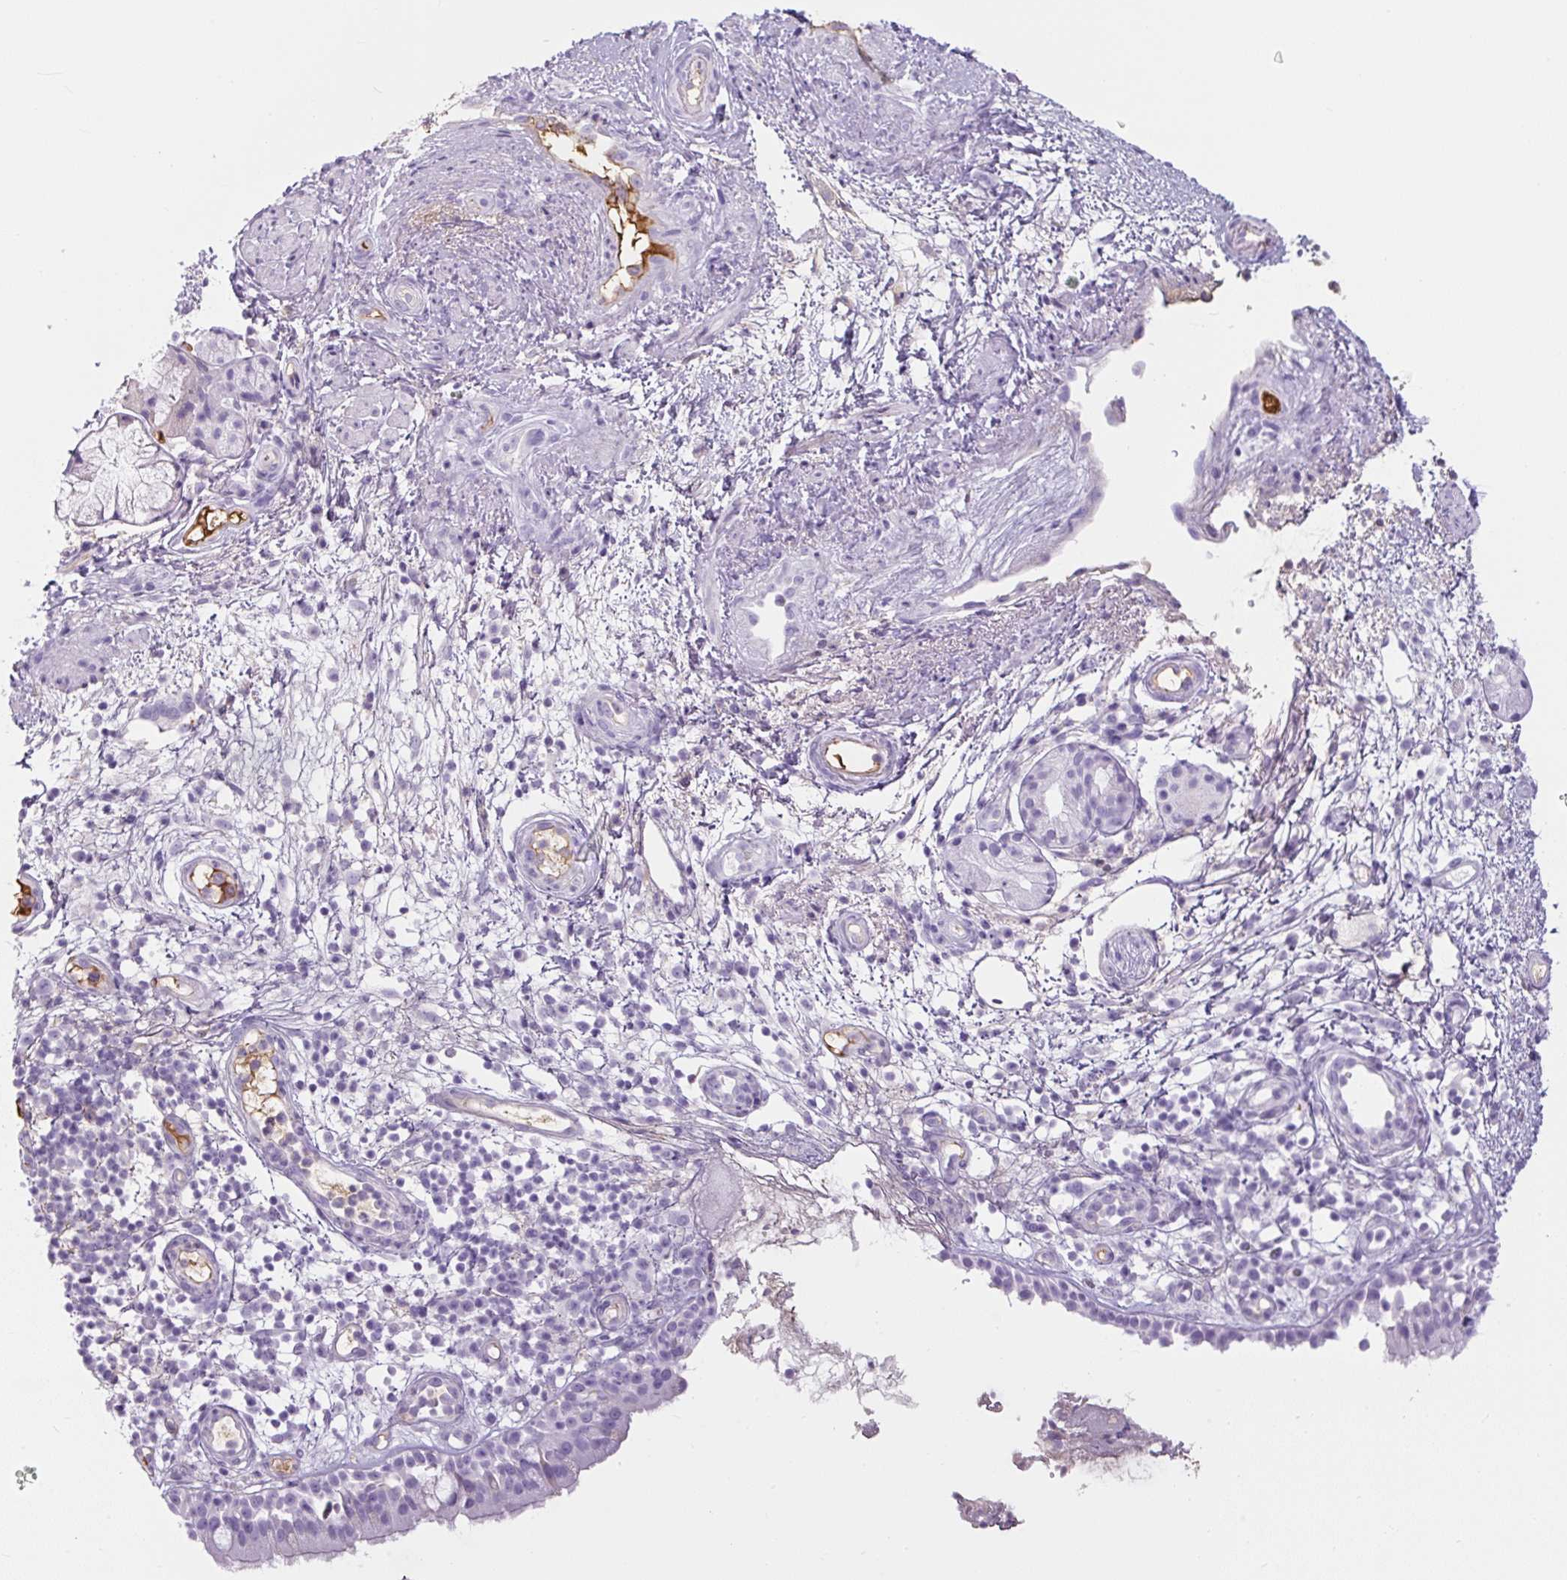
{"staining": {"intensity": "negative", "quantity": "none", "location": "none"}, "tissue": "nasopharynx", "cell_type": "Respiratory epithelial cells", "image_type": "normal", "snomed": [{"axis": "morphology", "description": "Normal tissue, NOS"}, {"axis": "morphology", "description": "Inflammation, NOS"}, {"axis": "topography", "description": "Nasopharynx"}], "caption": "Immunohistochemistry image of benign nasopharynx stained for a protein (brown), which shows no positivity in respiratory epithelial cells.", "gene": "APOA1", "patient": {"sex": "male", "age": 54}}